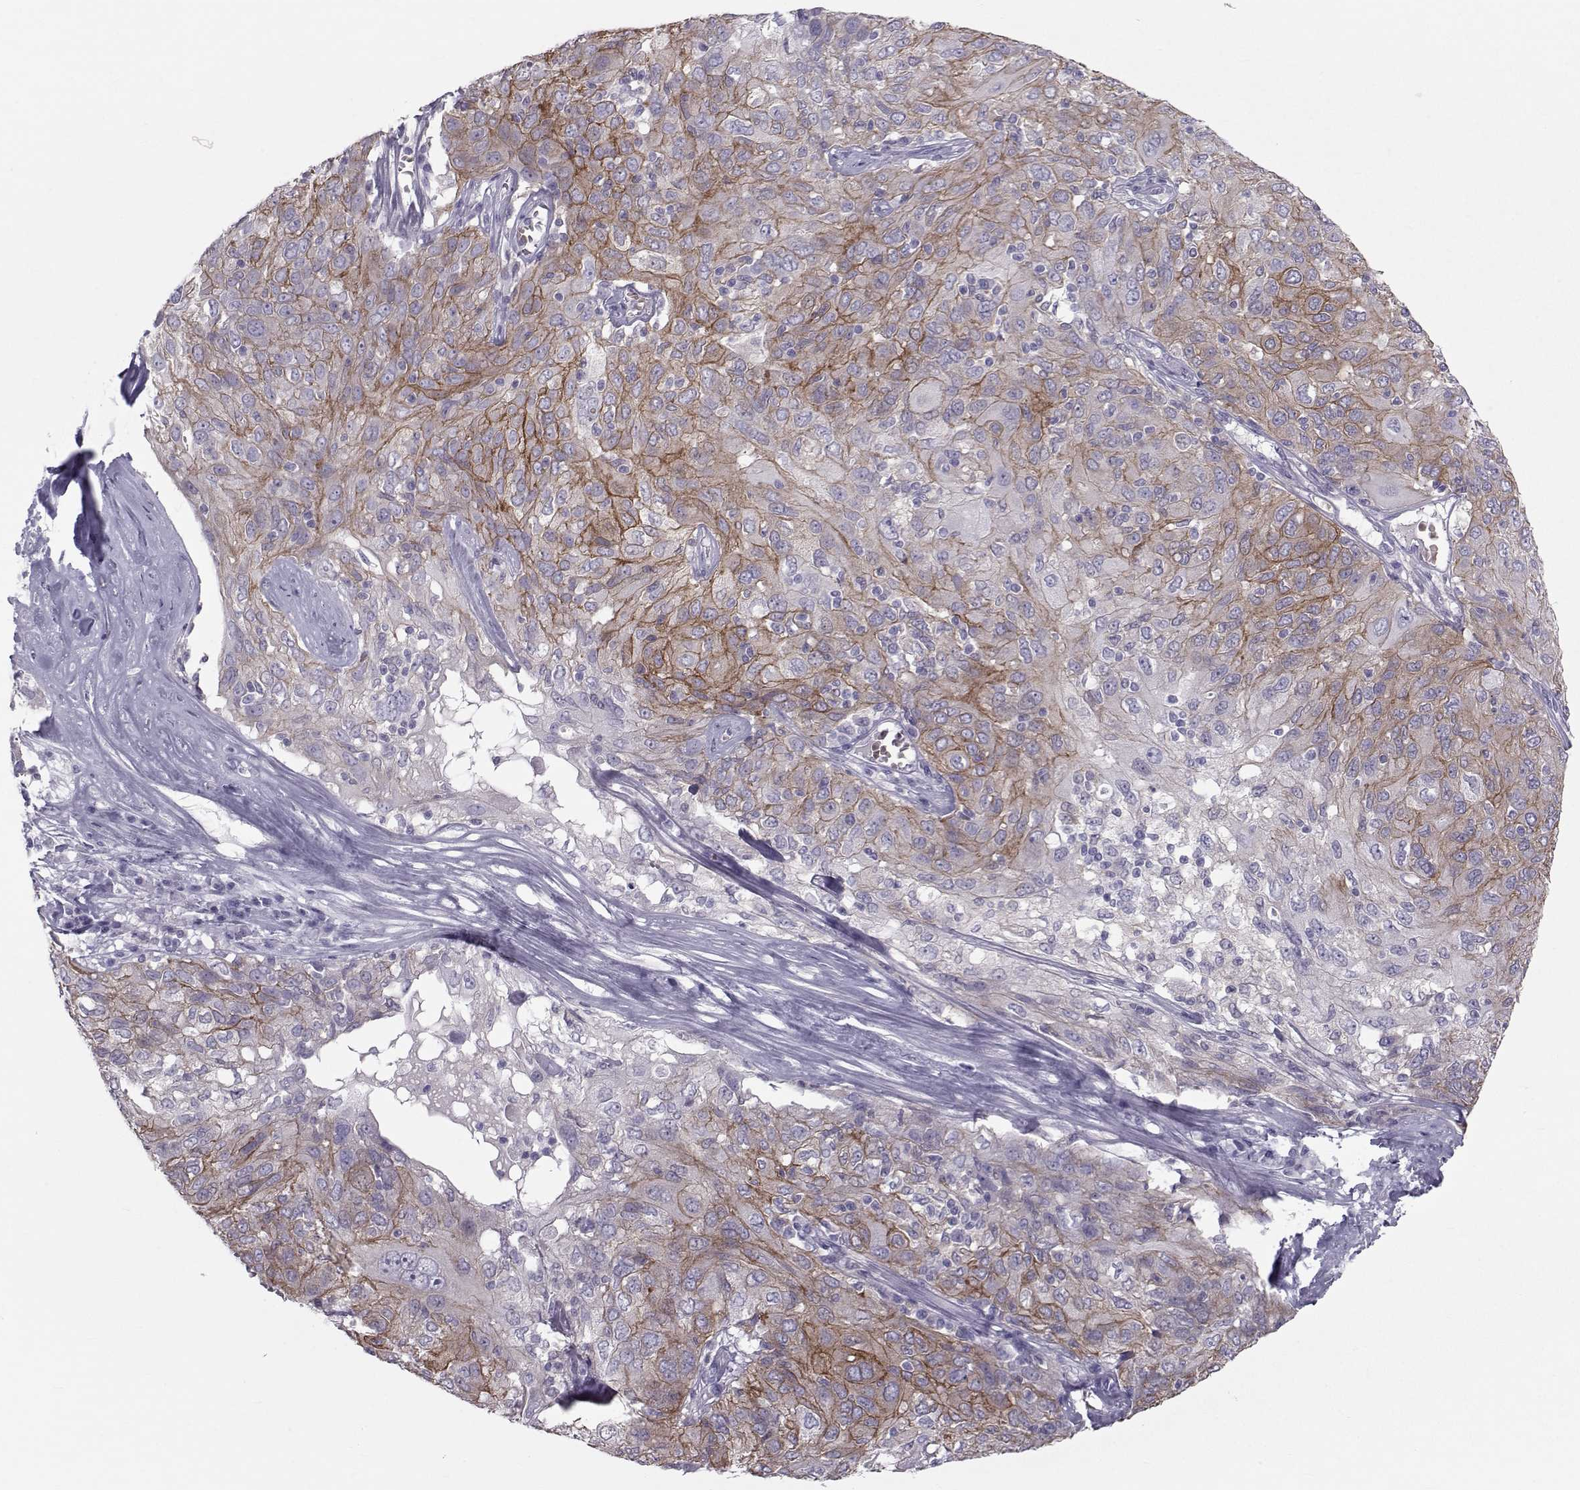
{"staining": {"intensity": "strong", "quantity": "25%-75%", "location": "cytoplasmic/membranous"}, "tissue": "ovarian cancer", "cell_type": "Tumor cells", "image_type": "cancer", "snomed": [{"axis": "morphology", "description": "Carcinoma, endometroid"}, {"axis": "topography", "description": "Ovary"}], "caption": "High-magnification brightfield microscopy of ovarian cancer stained with DAB (brown) and counterstained with hematoxylin (blue). tumor cells exhibit strong cytoplasmic/membranous staining is identified in about25%-75% of cells.", "gene": "GARIN3", "patient": {"sex": "female", "age": 50}}